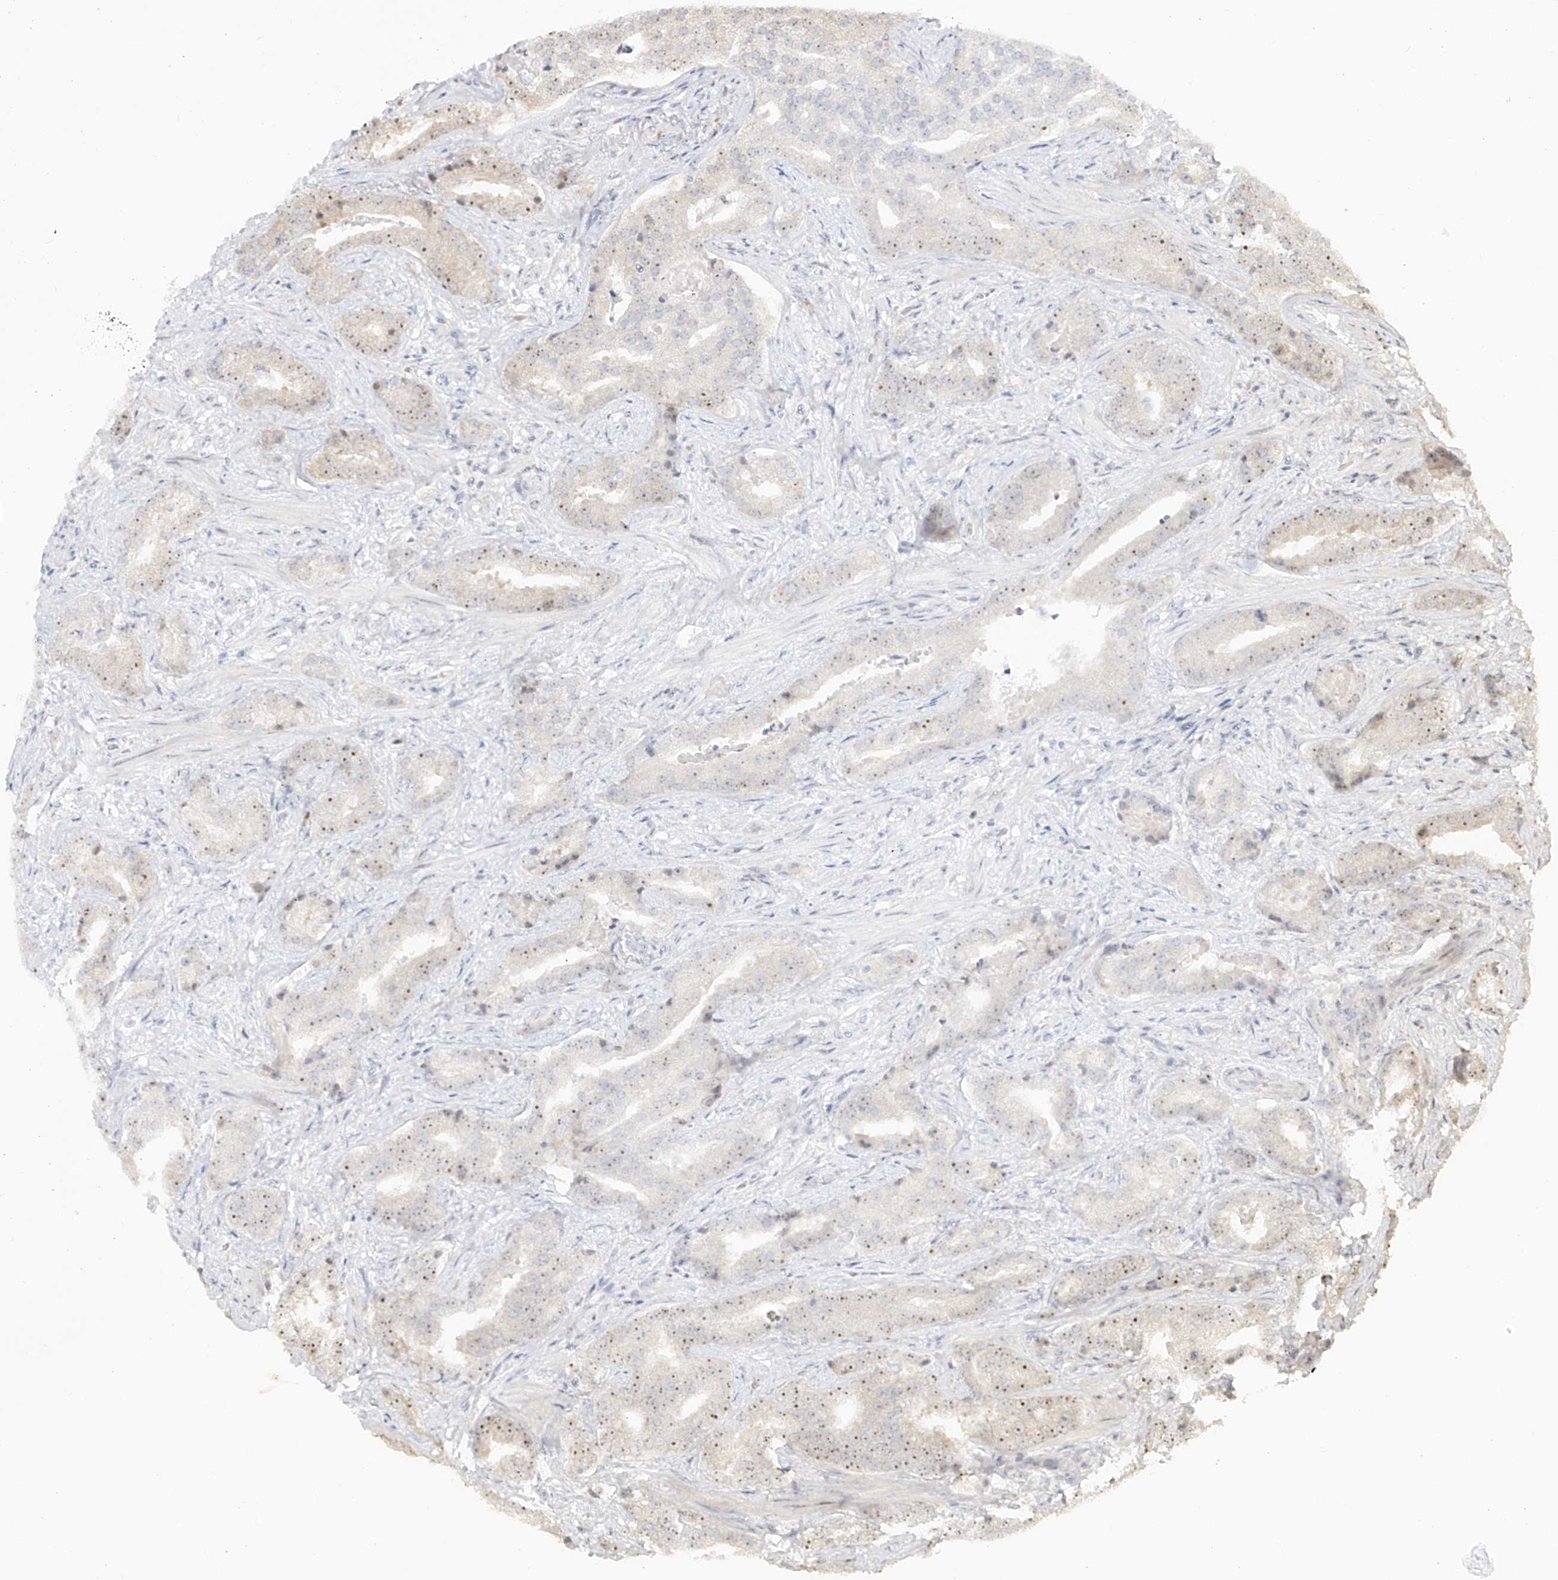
{"staining": {"intensity": "moderate", "quantity": "25%-75%", "location": "cytoplasmic/membranous,nuclear"}, "tissue": "prostate cancer", "cell_type": "Tumor cells", "image_type": "cancer", "snomed": [{"axis": "morphology", "description": "Adenocarcinoma, Low grade"}, {"axis": "topography", "description": "Prostate"}], "caption": "Immunohistochemical staining of human prostate adenocarcinoma (low-grade) exhibits moderate cytoplasmic/membranous and nuclear protein staining in approximately 25%-75% of tumor cells.", "gene": "BYSL", "patient": {"sex": "male", "age": 67}}